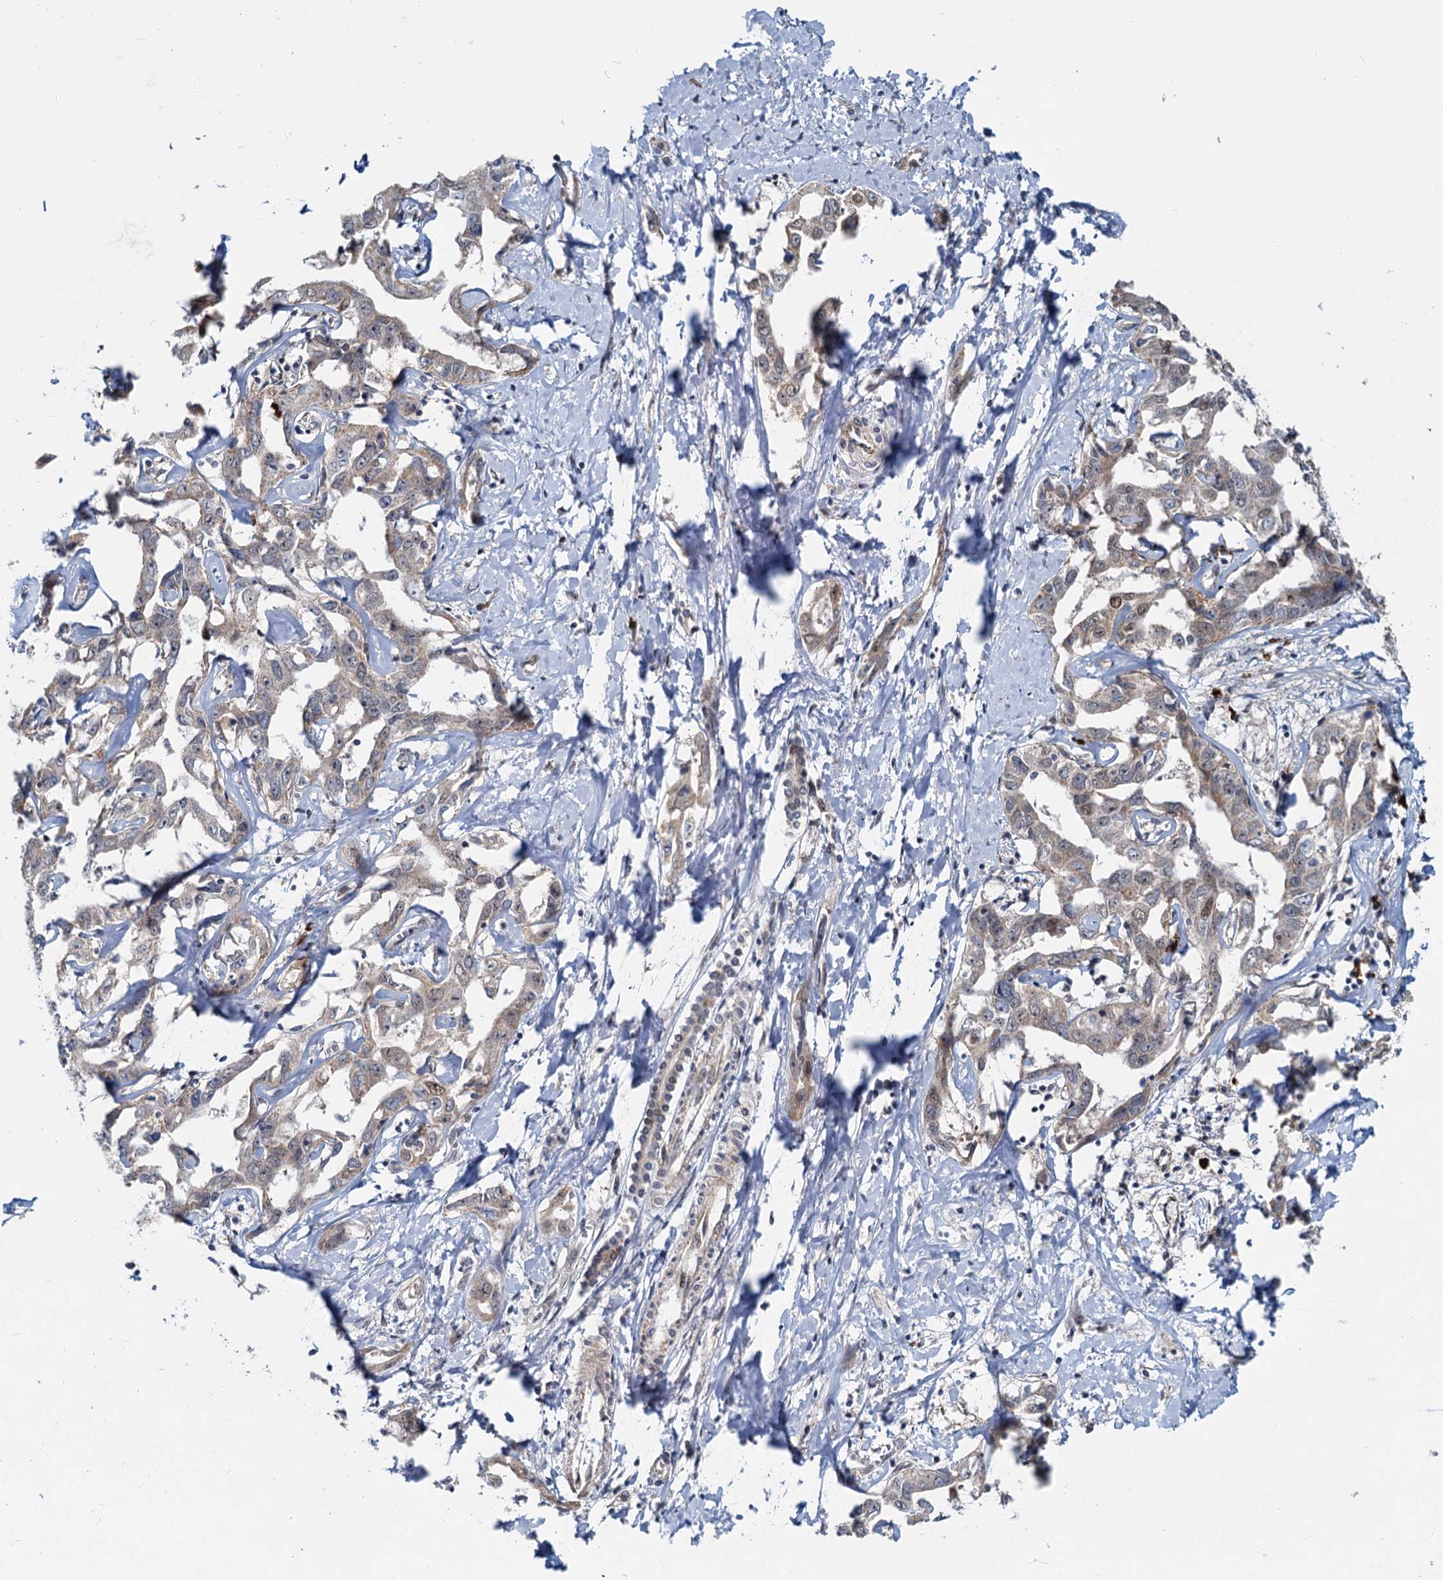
{"staining": {"intensity": "weak", "quantity": ">75%", "location": "cytoplasmic/membranous"}, "tissue": "liver cancer", "cell_type": "Tumor cells", "image_type": "cancer", "snomed": [{"axis": "morphology", "description": "Cholangiocarcinoma"}, {"axis": "topography", "description": "Liver"}], "caption": "Protein analysis of liver cancer tissue shows weak cytoplasmic/membranous positivity in approximately >75% of tumor cells.", "gene": "ADCY2", "patient": {"sex": "male", "age": 59}}